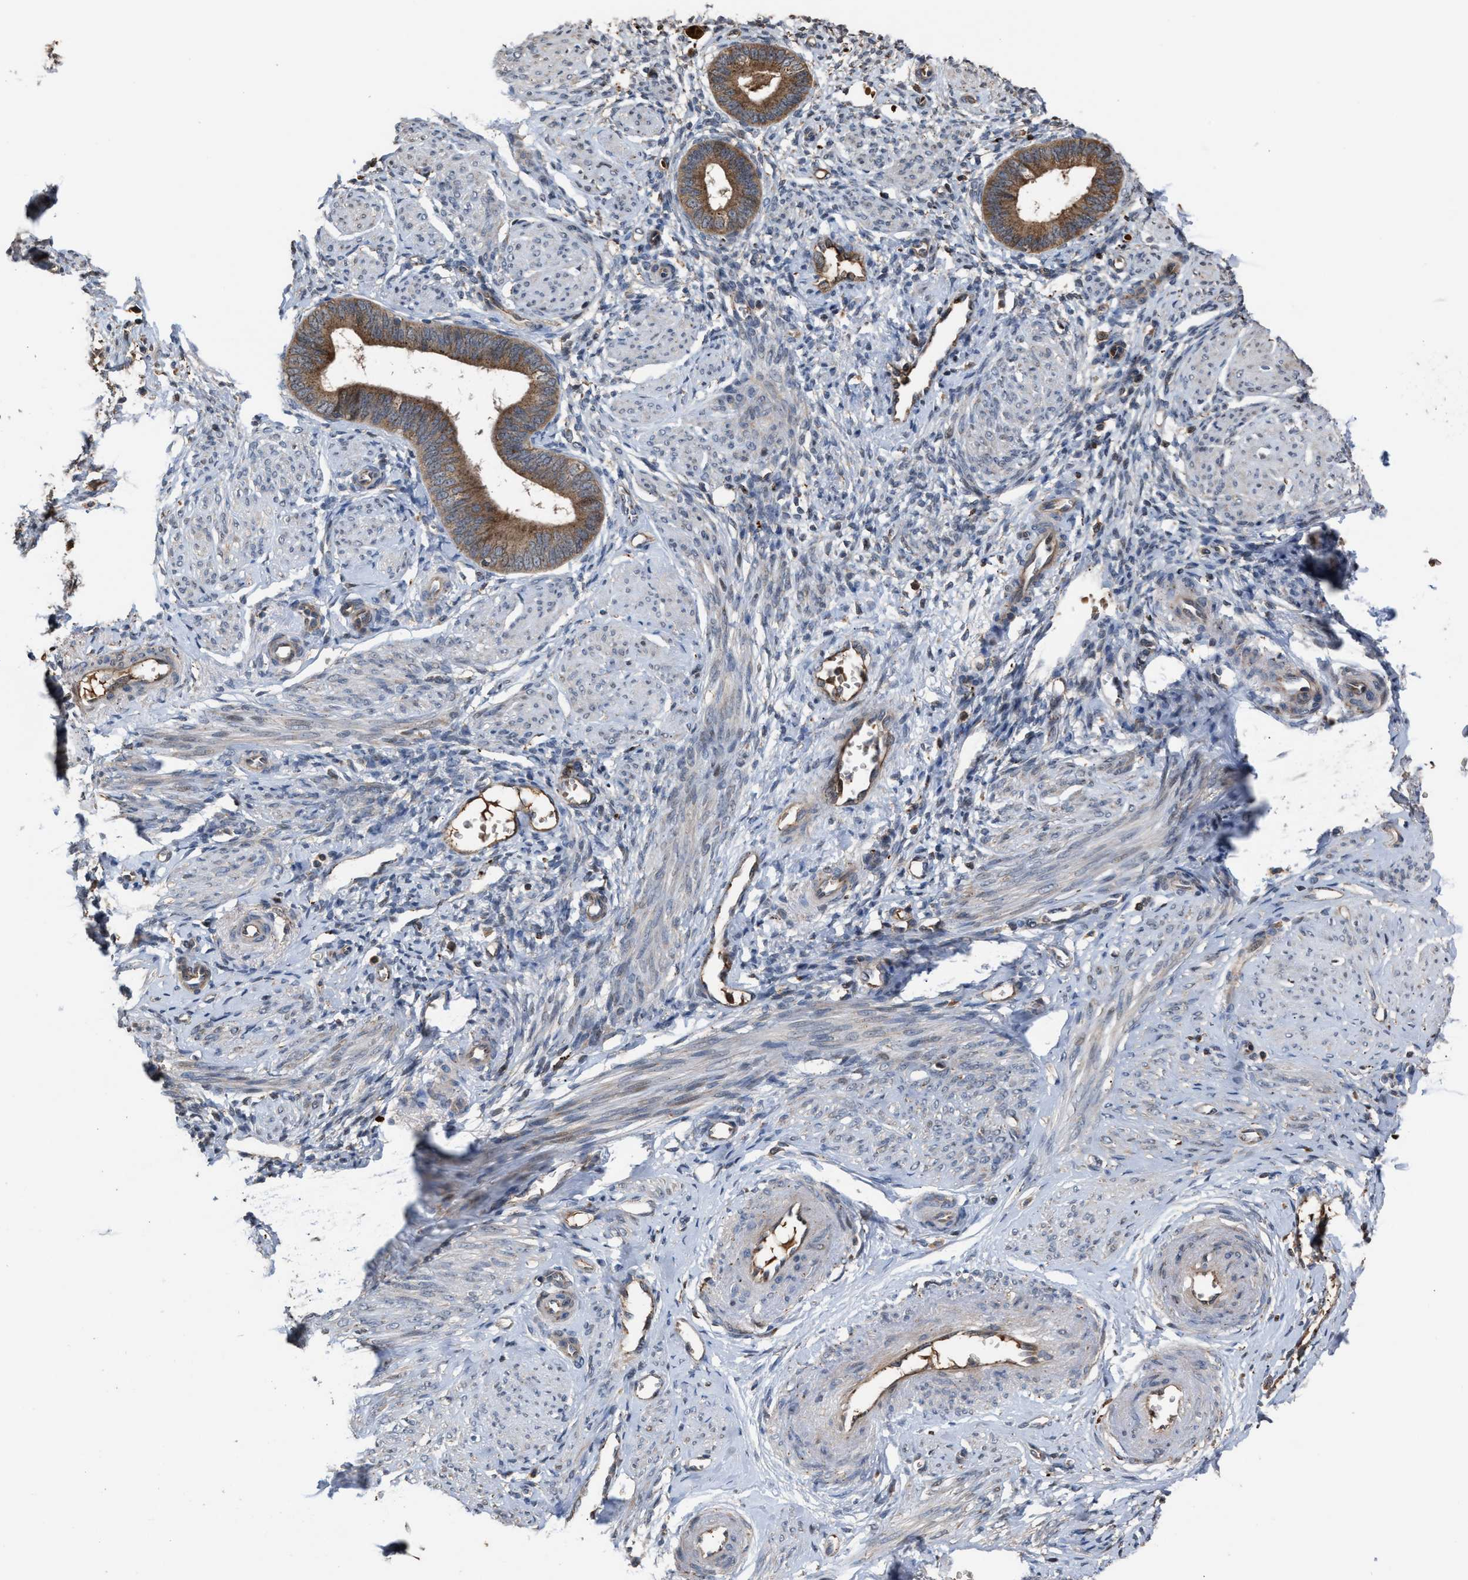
{"staining": {"intensity": "negative", "quantity": "none", "location": "none"}, "tissue": "endometrium", "cell_type": "Cells in endometrial stroma", "image_type": "normal", "snomed": [{"axis": "morphology", "description": "Normal tissue, NOS"}, {"axis": "topography", "description": "Endometrium"}], "caption": "Endometrium stained for a protein using IHC exhibits no positivity cells in endometrial stroma.", "gene": "ELMO3", "patient": {"sex": "female", "age": 46}}